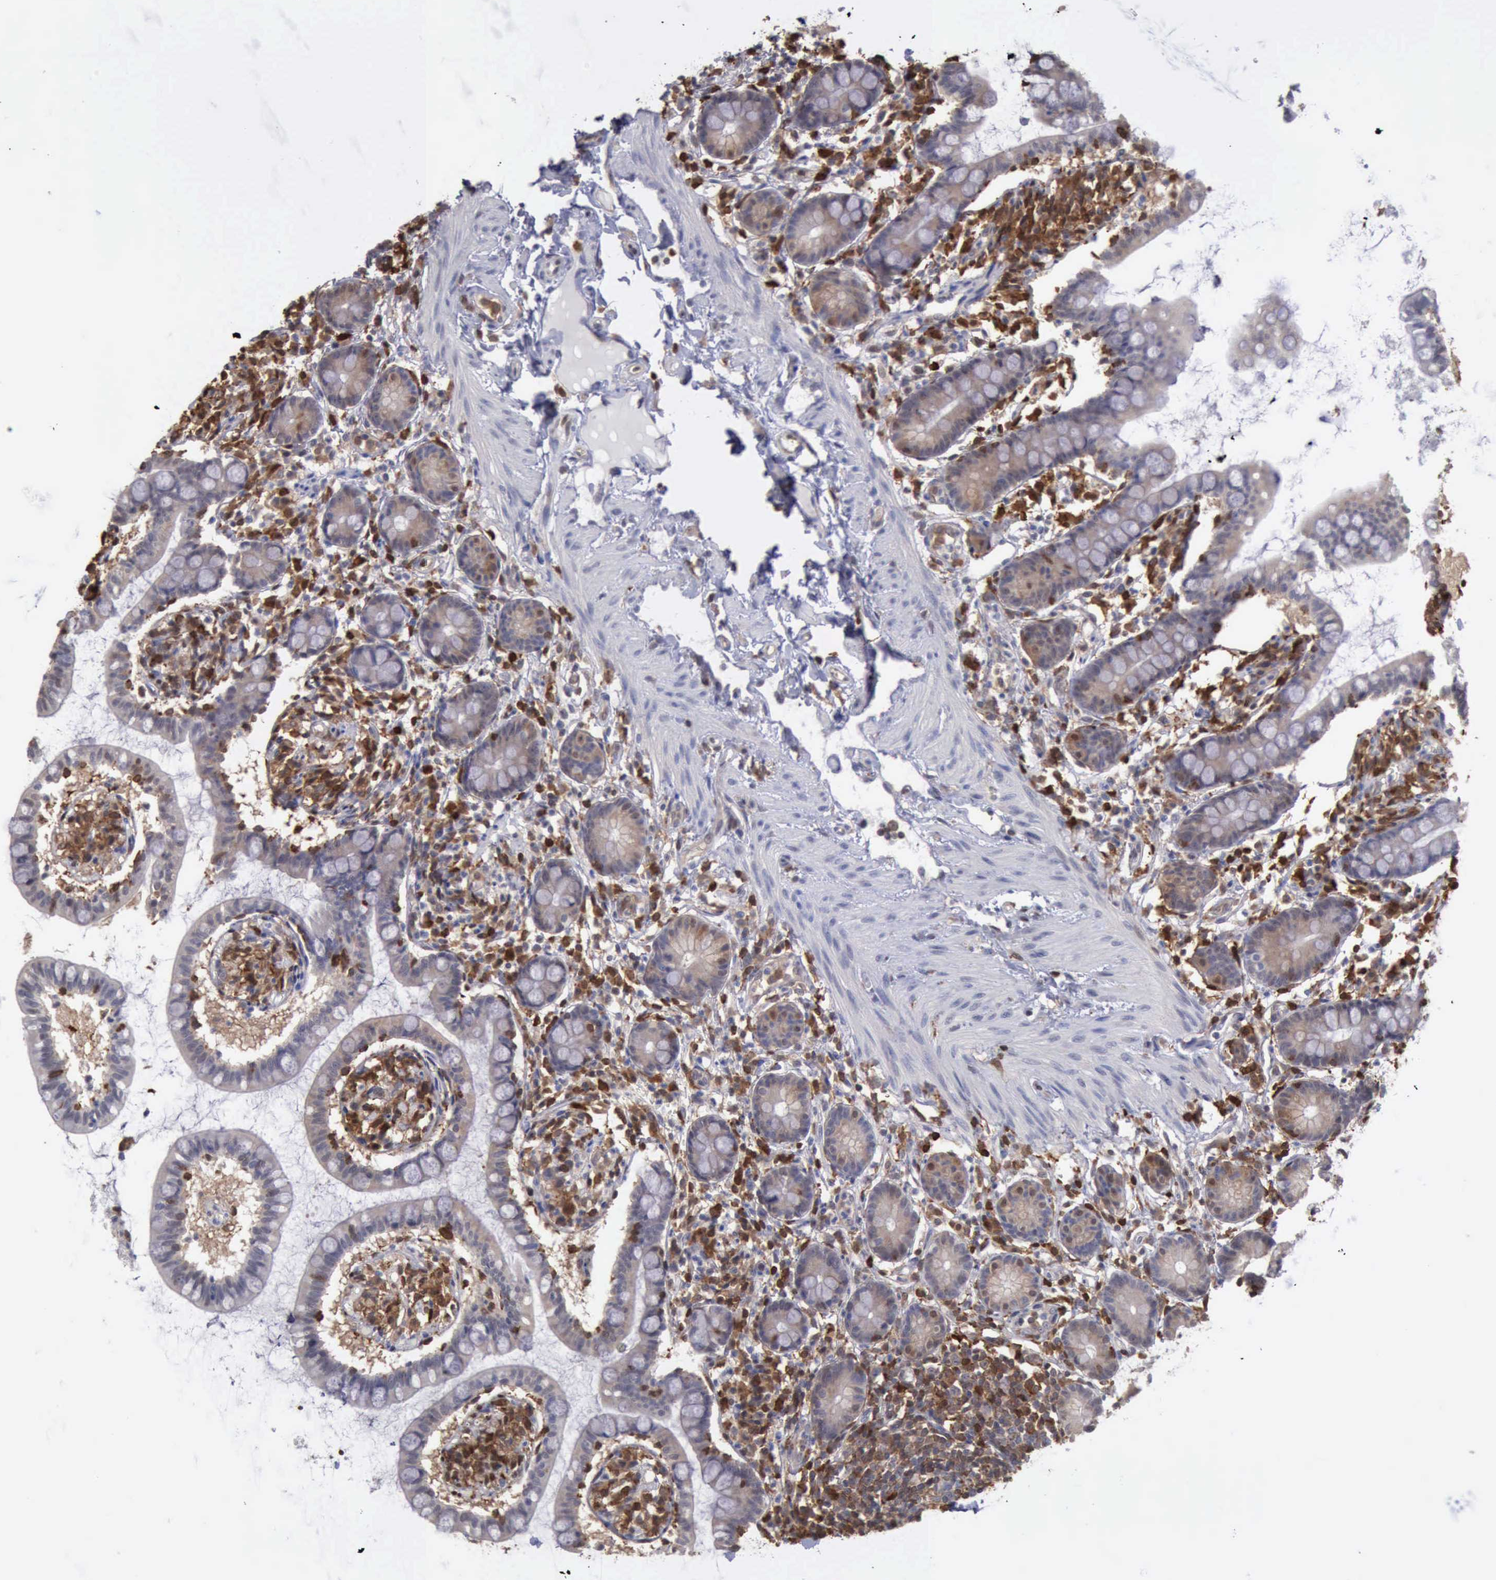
{"staining": {"intensity": "weak", "quantity": "25%-75%", "location": "cytoplasmic/membranous"}, "tissue": "small intestine", "cell_type": "Glandular cells", "image_type": "normal", "snomed": [{"axis": "morphology", "description": "Normal tissue, NOS"}, {"axis": "topography", "description": "Small intestine"}], "caption": "An image of human small intestine stained for a protein reveals weak cytoplasmic/membranous brown staining in glandular cells. The protein is stained brown, and the nuclei are stained in blue (DAB IHC with brightfield microscopy, high magnification).", "gene": "STAT1", "patient": {"sex": "female", "age": 61}}